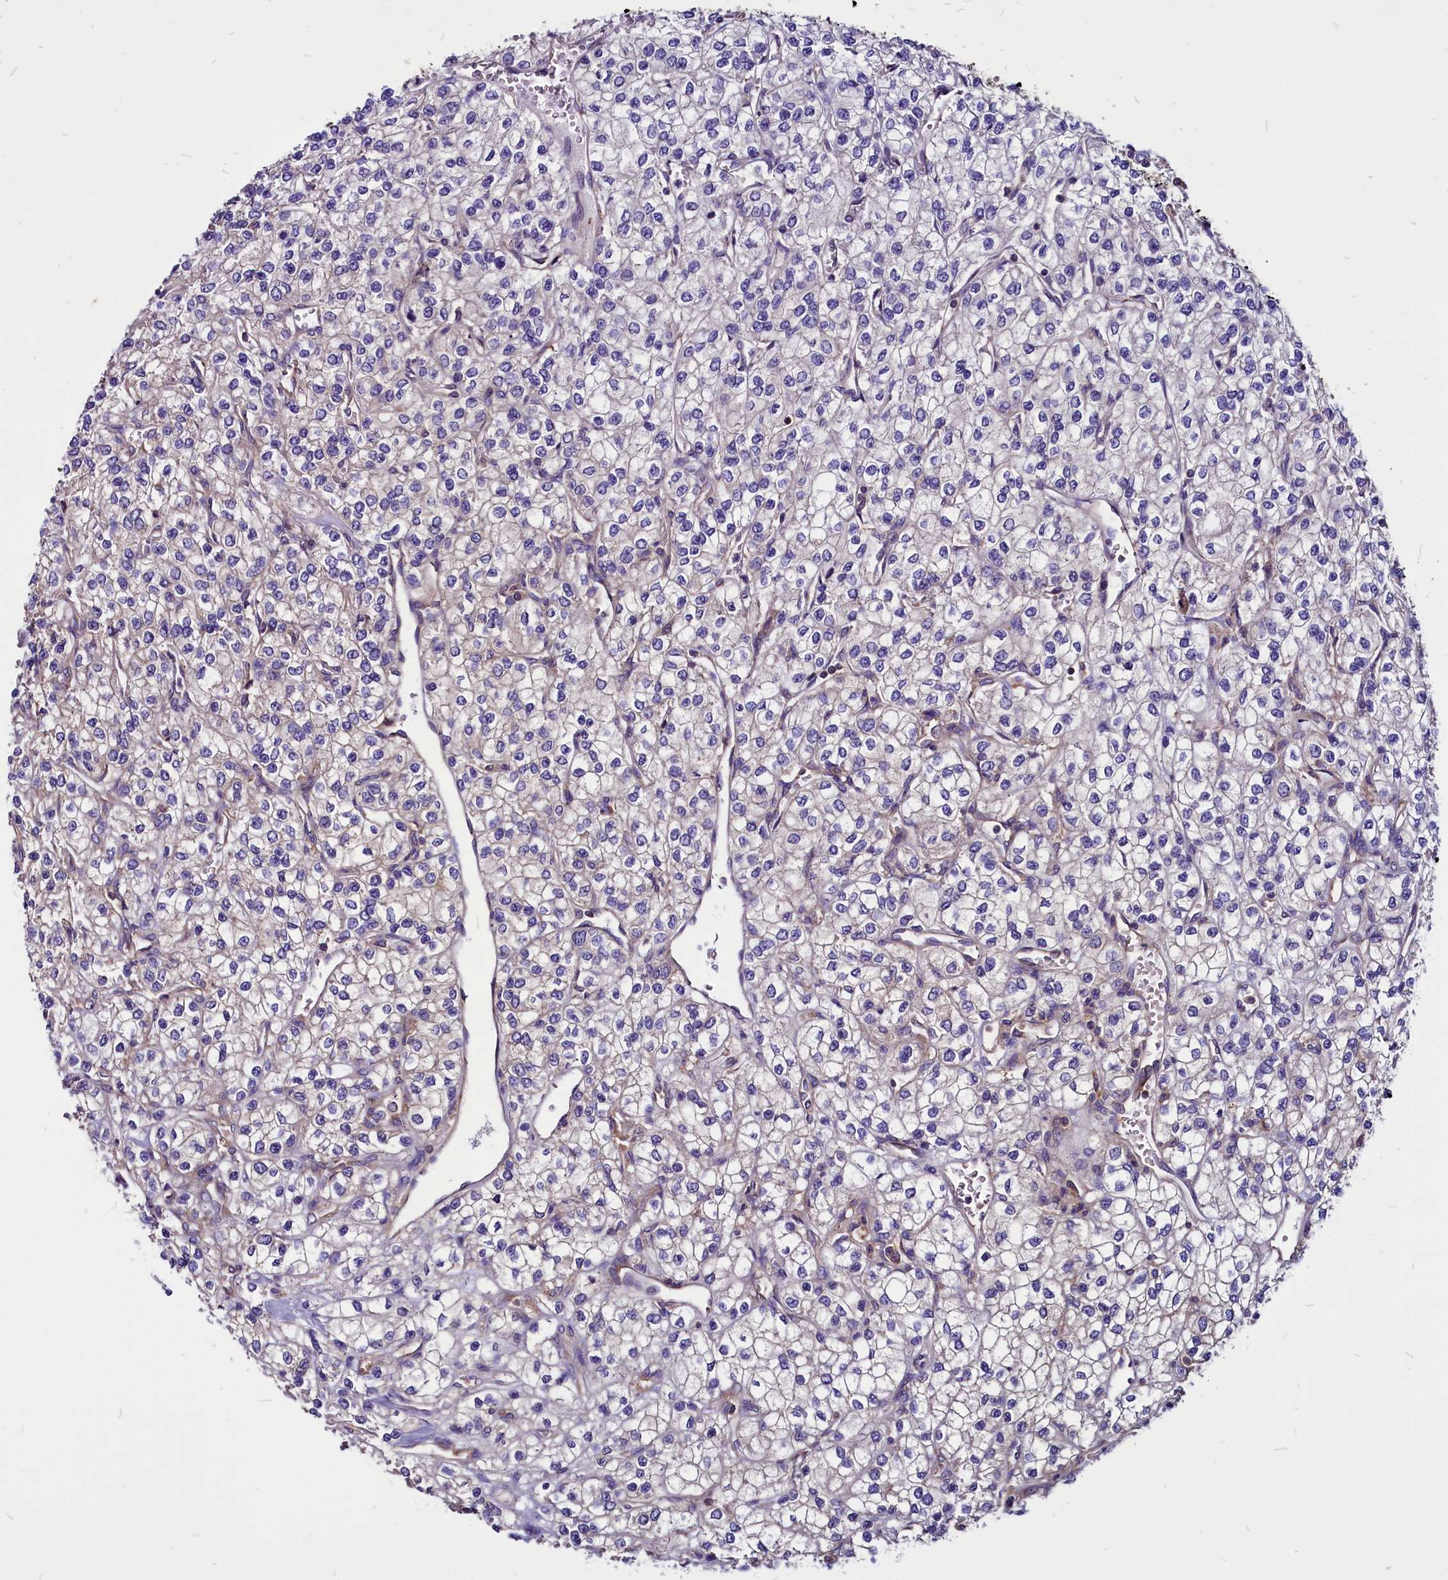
{"staining": {"intensity": "weak", "quantity": "25%-75%", "location": "cytoplasmic/membranous"}, "tissue": "renal cancer", "cell_type": "Tumor cells", "image_type": "cancer", "snomed": [{"axis": "morphology", "description": "Adenocarcinoma, NOS"}, {"axis": "topography", "description": "Kidney"}], "caption": "IHC (DAB) staining of renal cancer (adenocarcinoma) demonstrates weak cytoplasmic/membranous protein expression in approximately 25%-75% of tumor cells. Immunohistochemistry (ihc) stains the protein of interest in brown and the nuclei are stained blue.", "gene": "EIF3G", "patient": {"sex": "male", "age": 80}}